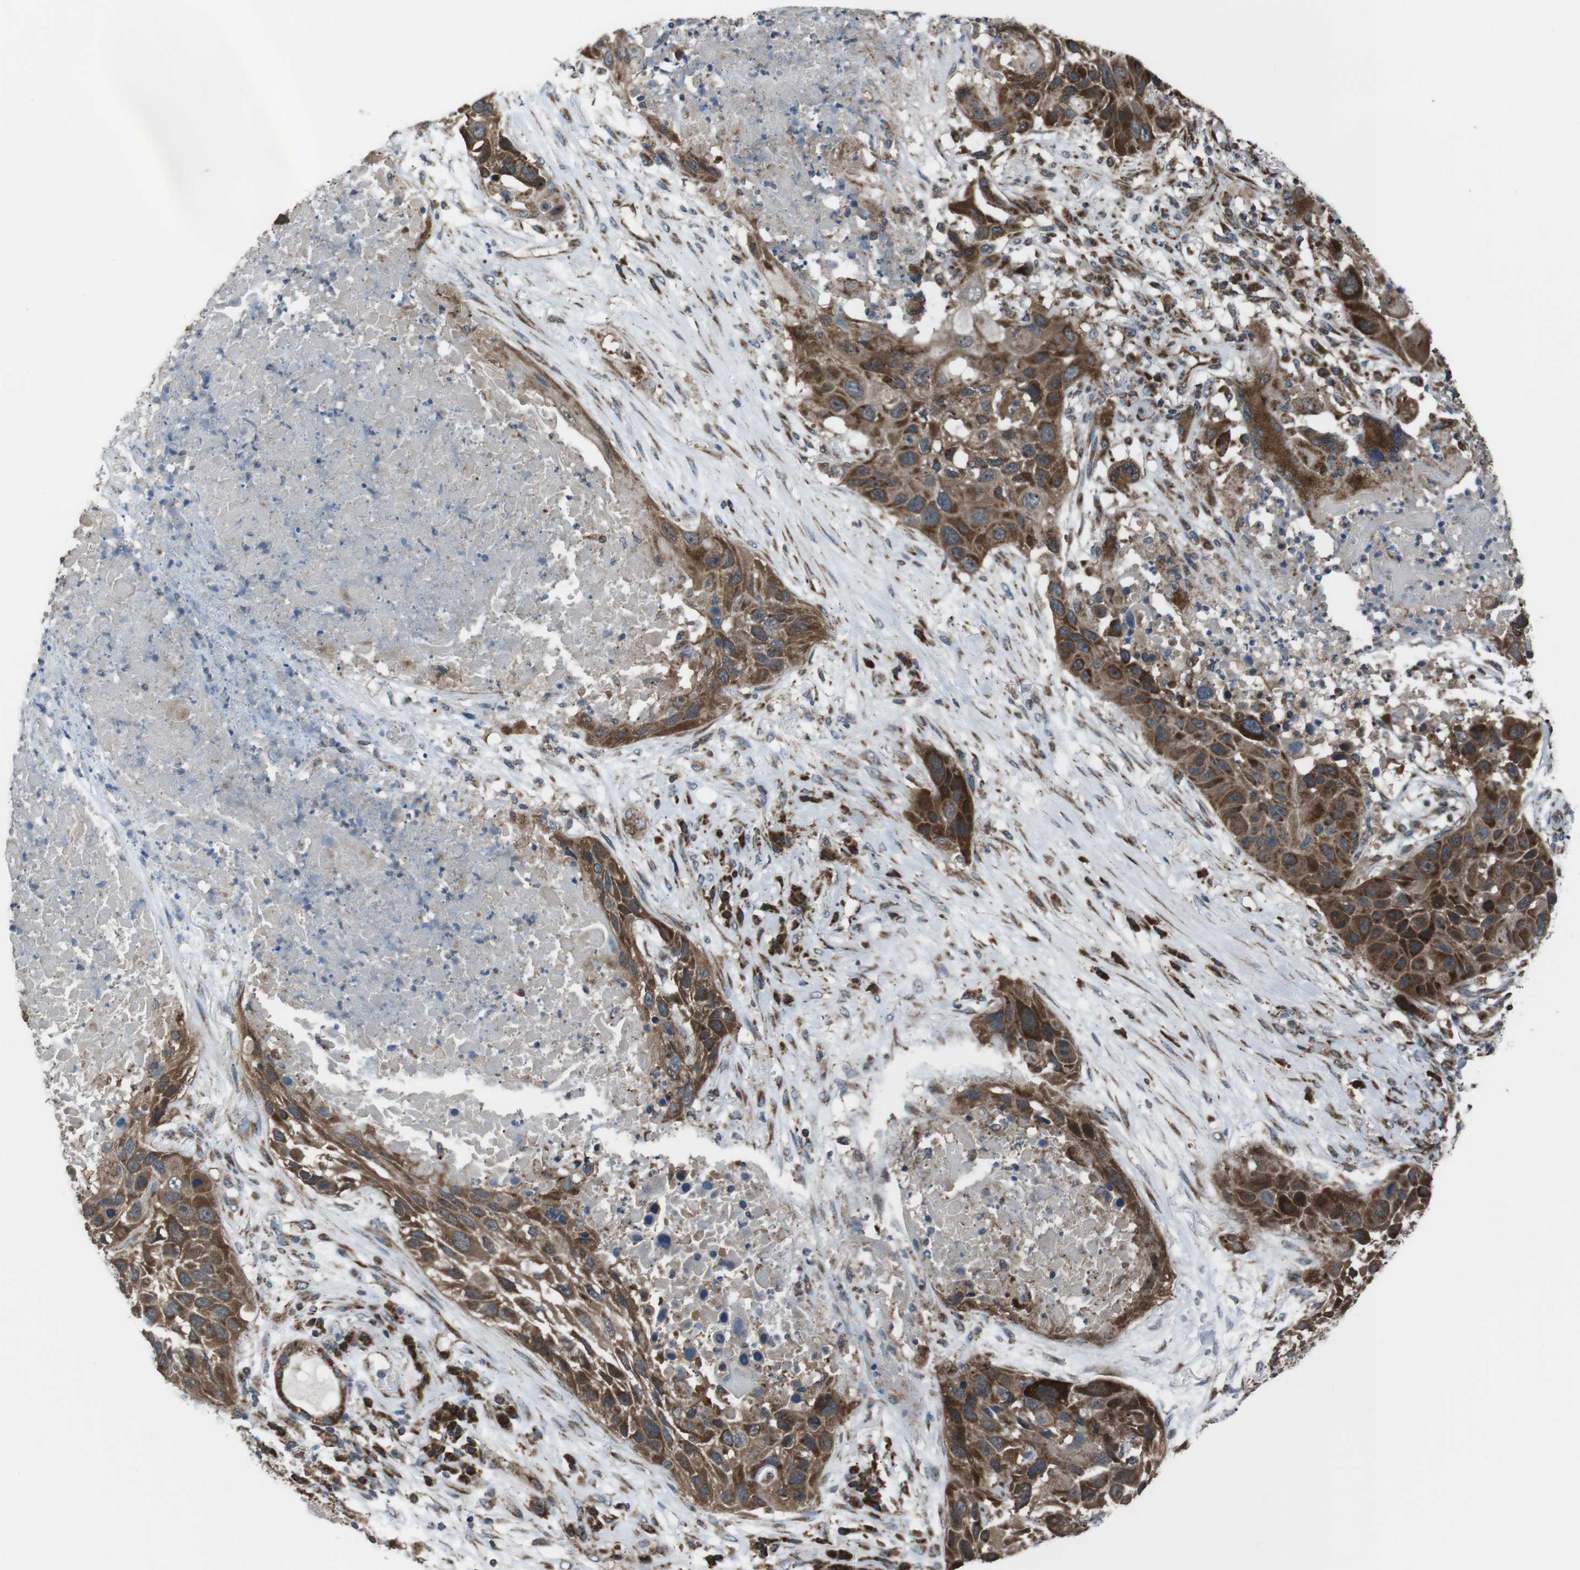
{"staining": {"intensity": "strong", "quantity": ">75%", "location": "cytoplasmic/membranous"}, "tissue": "lung cancer", "cell_type": "Tumor cells", "image_type": "cancer", "snomed": [{"axis": "morphology", "description": "Squamous cell carcinoma, NOS"}, {"axis": "topography", "description": "Lung"}], "caption": "Squamous cell carcinoma (lung) stained with a protein marker shows strong staining in tumor cells.", "gene": "GIMAP8", "patient": {"sex": "male", "age": 57}}